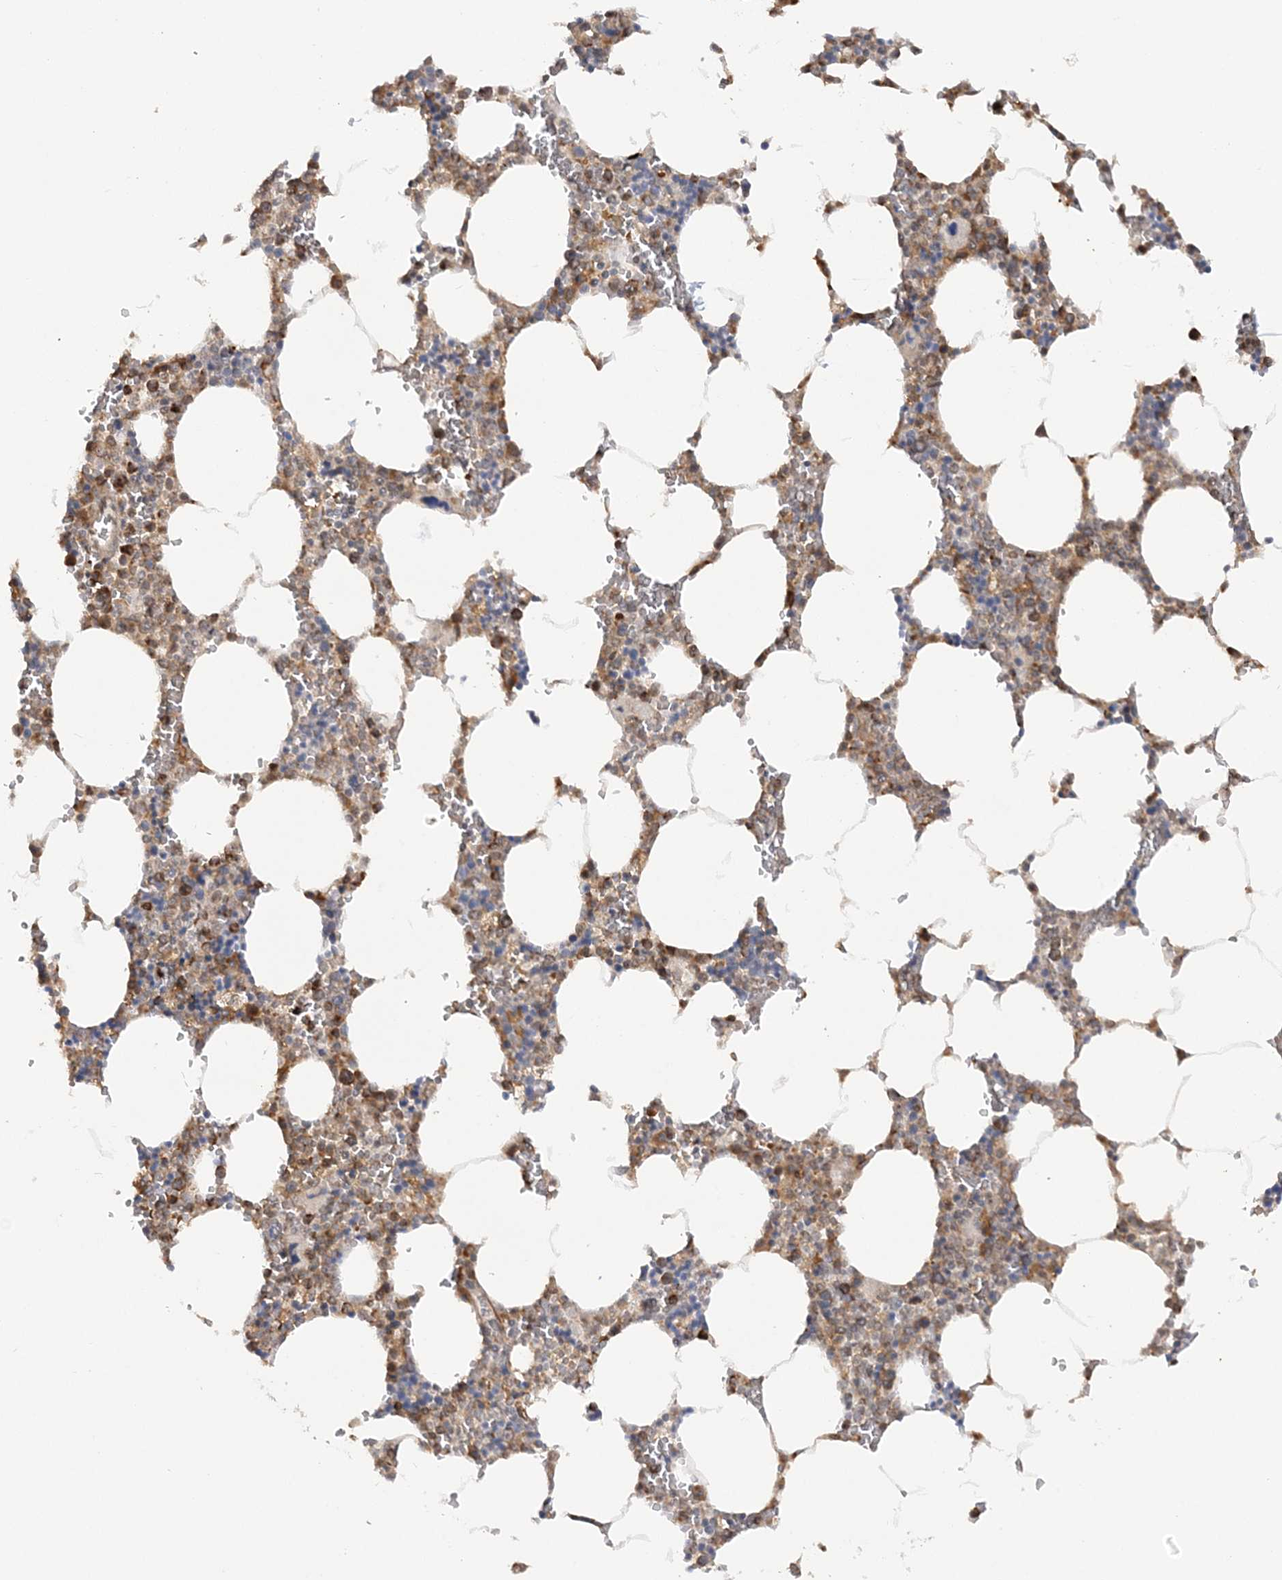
{"staining": {"intensity": "moderate", "quantity": "25%-75%", "location": "cytoplasmic/membranous"}, "tissue": "bone marrow", "cell_type": "Hematopoietic cells", "image_type": "normal", "snomed": [{"axis": "morphology", "description": "Normal tissue, NOS"}, {"axis": "topography", "description": "Bone marrow"}], "caption": "Brown immunohistochemical staining in unremarkable human bone marrow exhibits moderate cytoplasmic/membranous staining in about 25%-75% of hematopoietic cells.", "gene": "MRPL47", "patient": {"sex": "male", "age": 70}}